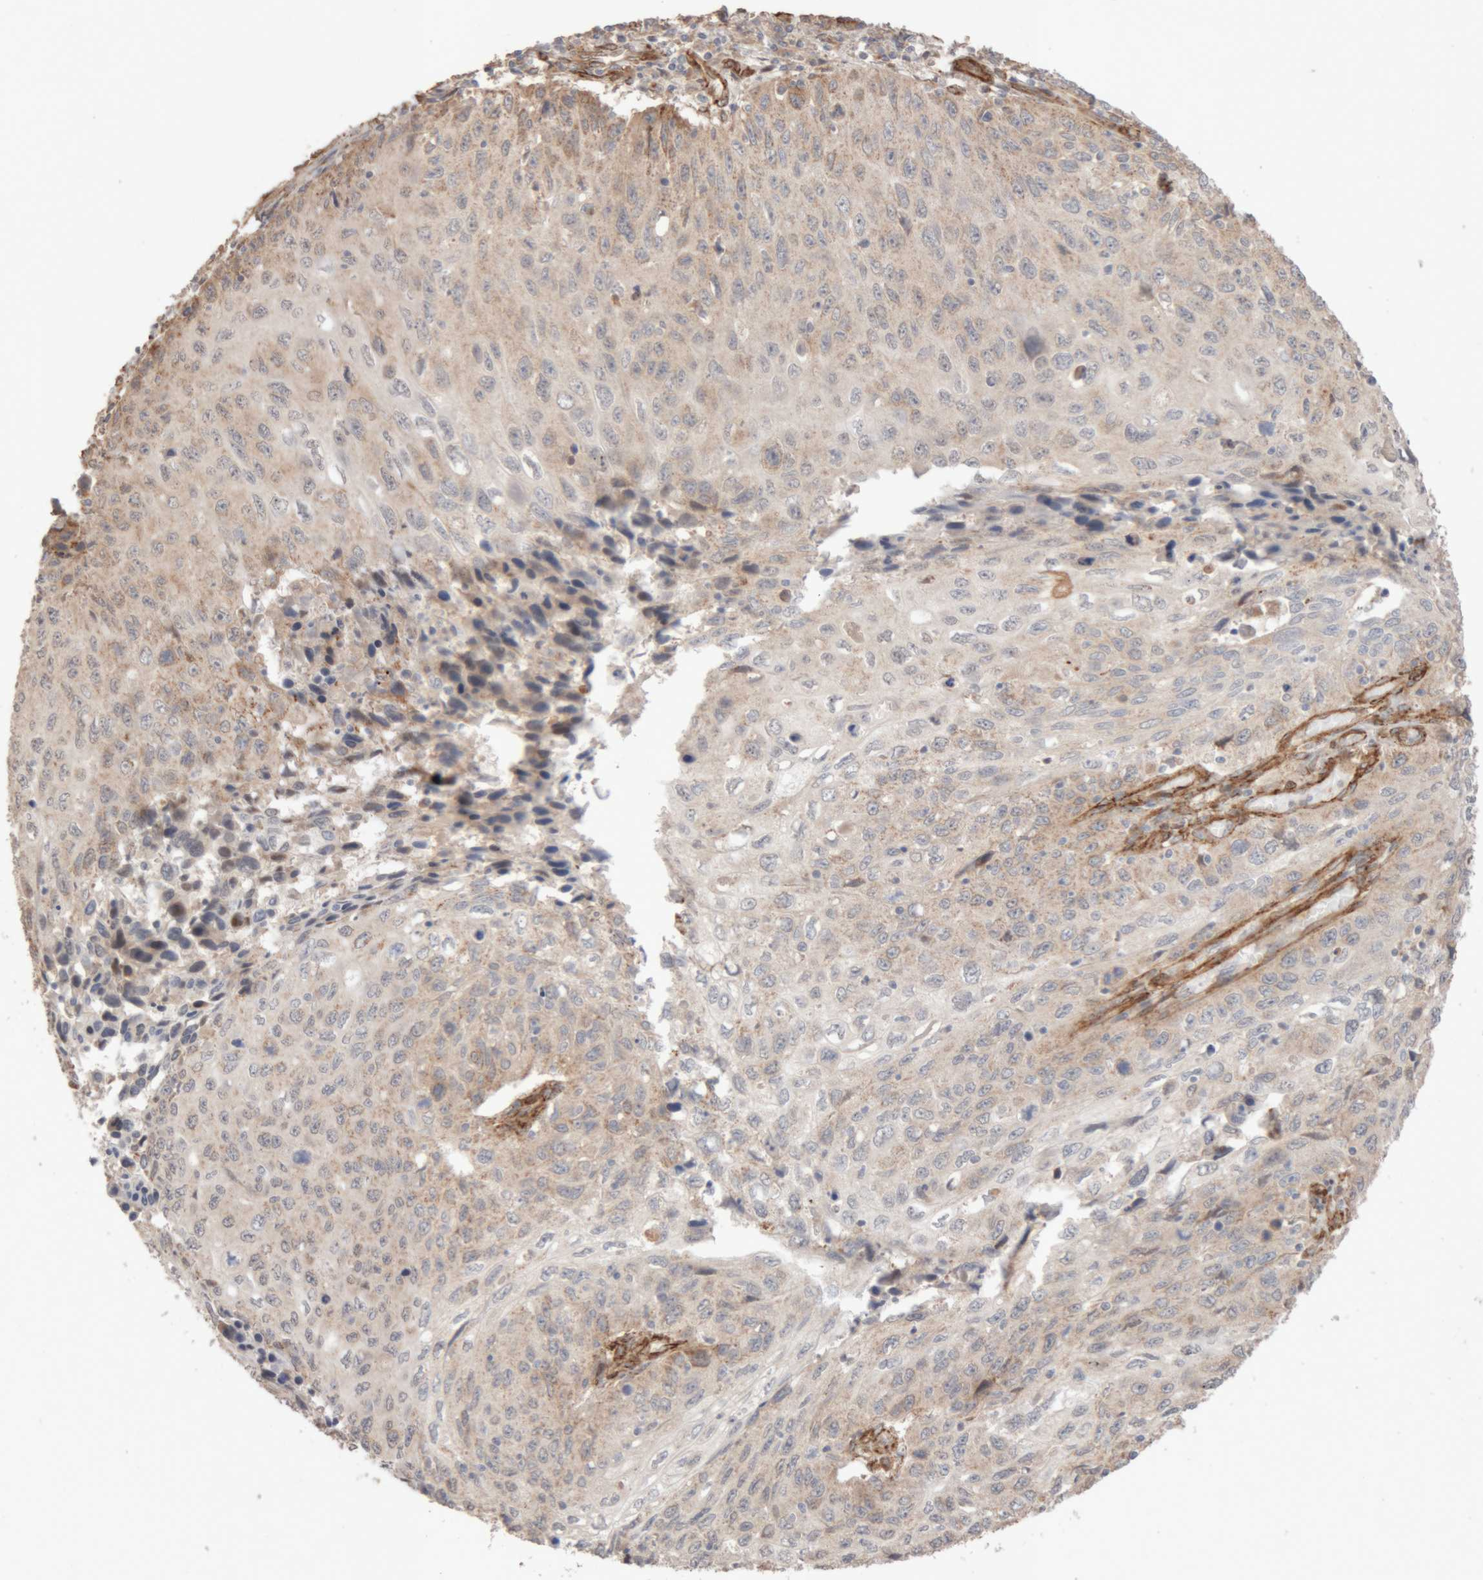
{"staining": {"intensity": "weak", "quantity": "25%-75%", "location": "cytoplasmic/membranous"}, "tissue": "cervical cancer", "cell_type": "Tumor cells", "image_type": "cancer", "snomed": [{"axis": "morphology", "description": "Squamous cell carcinoma, NOS"}, {"axis": "topography", "description": "Cervix"}], "caption": "The image shows immunohistochemical staining of squamous cell carcinoma (cervical). There is weak cytoplasmic/membranous staining is present in approximately 25%-75% of tumor cells. (IHC, brightfield microscopy, high magnification).", "gene": "RAB32", "patient": {"sex": "female", "age": 53}}